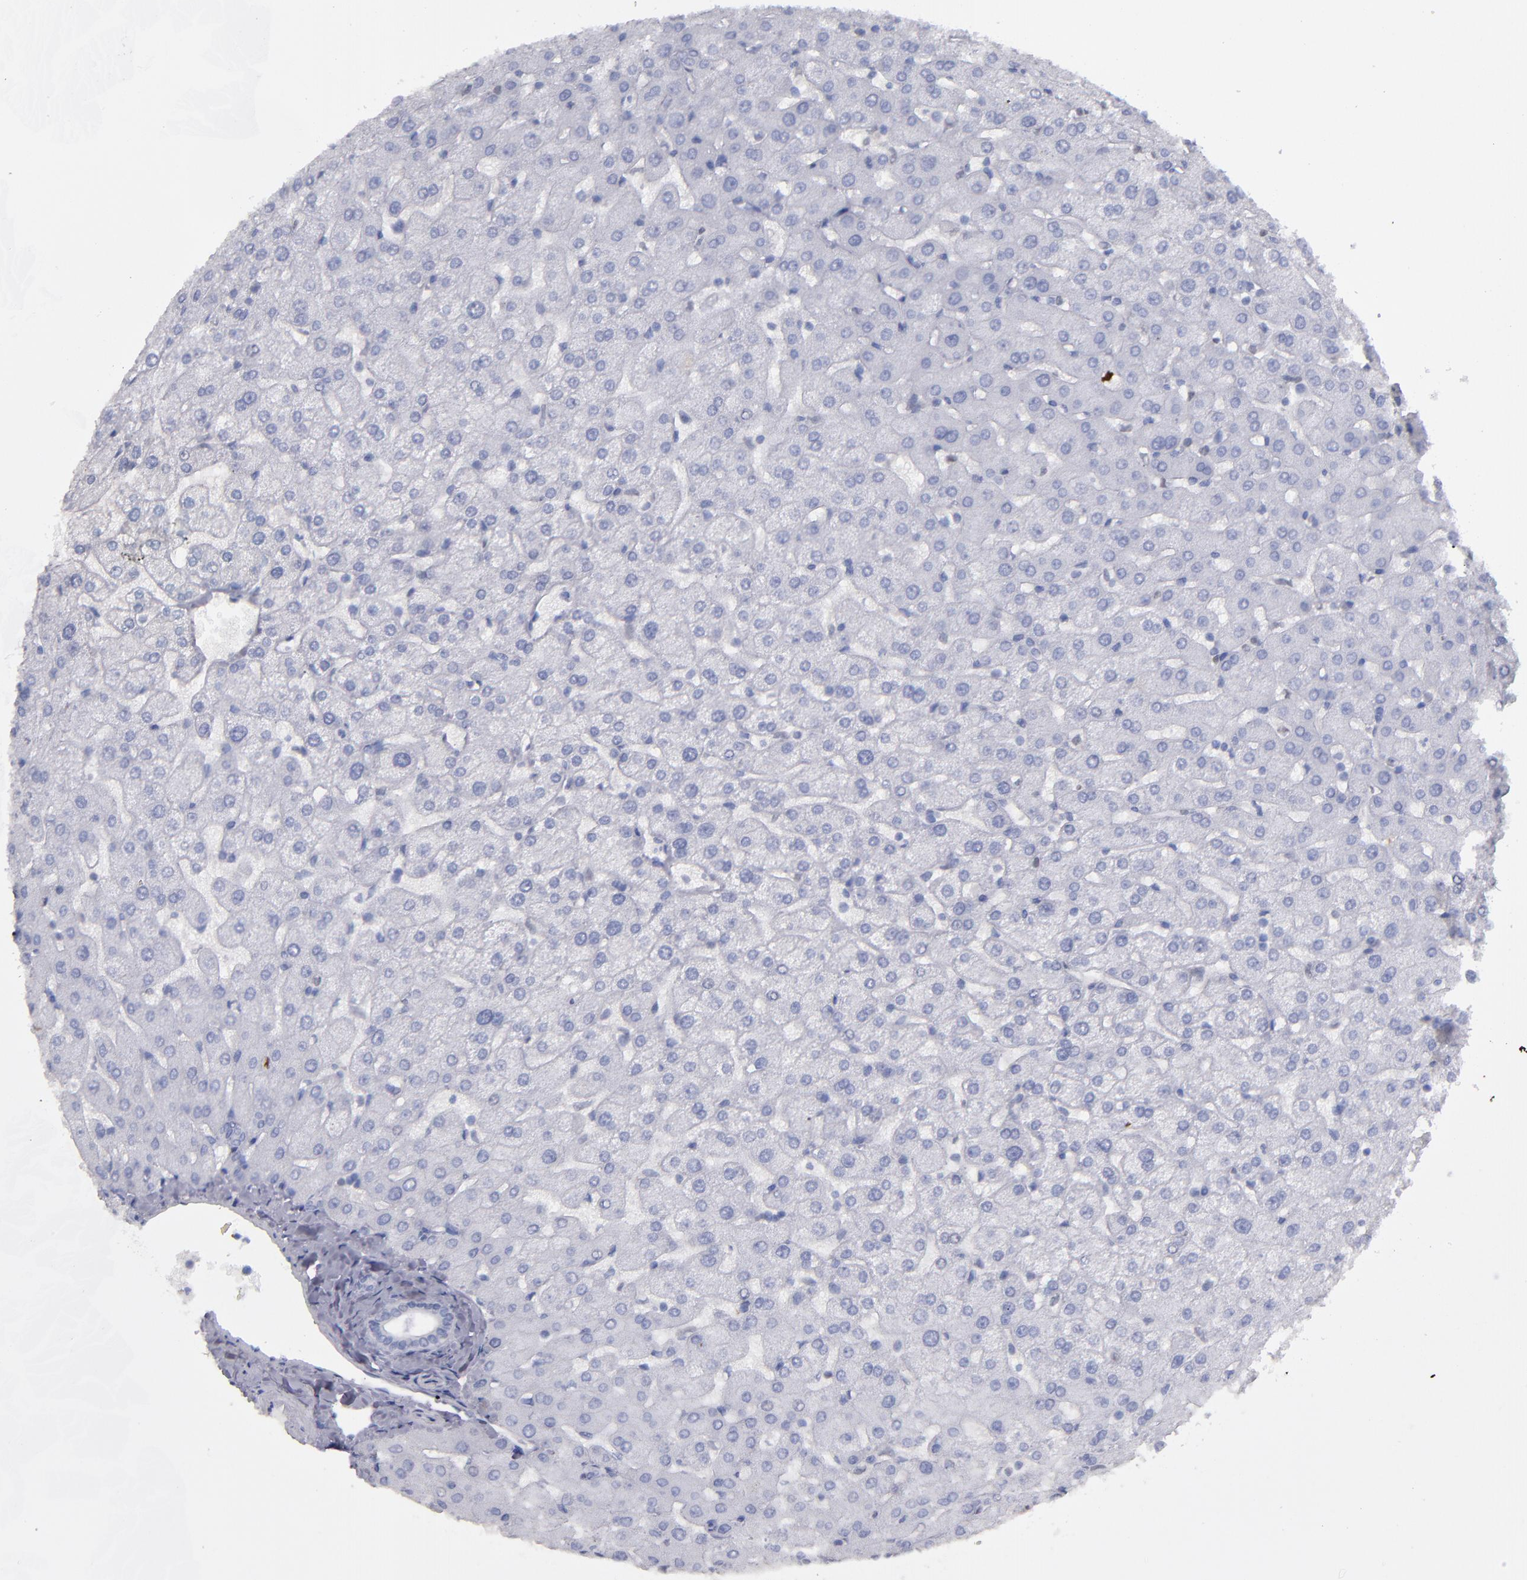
{"staining": {"intensity": "negative", "quantity": "none", "location": "none"}, "tissue": "liver", "cell_type": "Cholangiocytes", "image_type": "normal", "snomed": [{"axis": "morphology", "description": "Normal tissue, NOS"}, {"axis": "morphology", "description": "Fibrosis, NOS"}, {"axis": "topography", "description": "Liver"}], "caption": "There is no significant positivity in cholangiocytes of liver. (Brightfield microscopy of DAB IHC at high magnification).", "gene": "IRF8", "patient": {"sex": "female", "age": 29}}